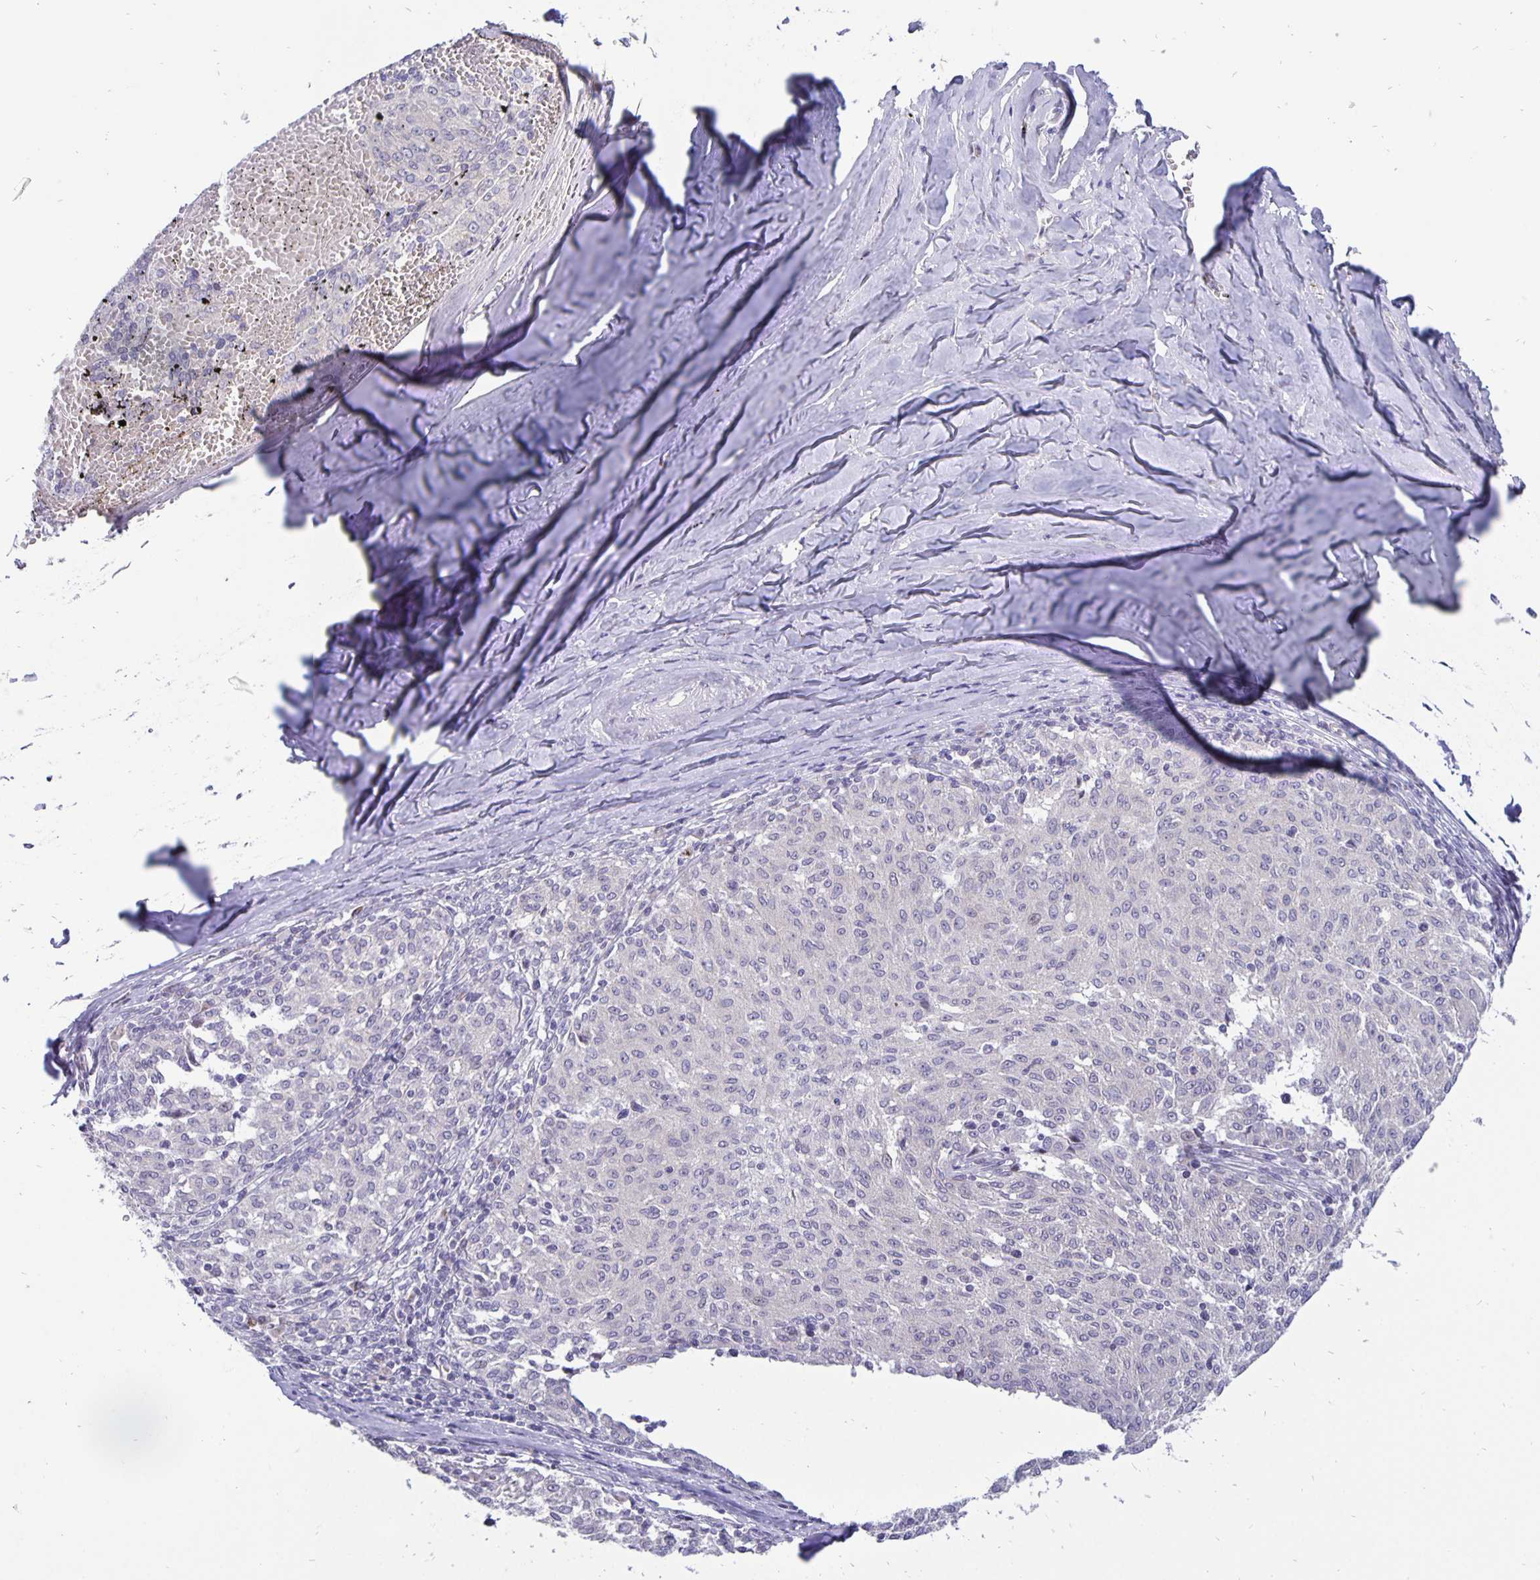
{"staining": {"intensity": "negative", "quantity": "none", "location": "none"}, "tissue": "melanoma", "cell_type": "Tumor cells", "image_type": "cancer", "snomed": [{"axis": "morphology", "description": "Malignant melanoma, NOS"}, {"axis": "topography", "description": "Skin"}], "caption": "Malignant melanoma was stained to show a protein in brown. There is no significant expression in tumor cells.", "gene": "ERBB2", "patient": {"sex": "female", "age": 72}}